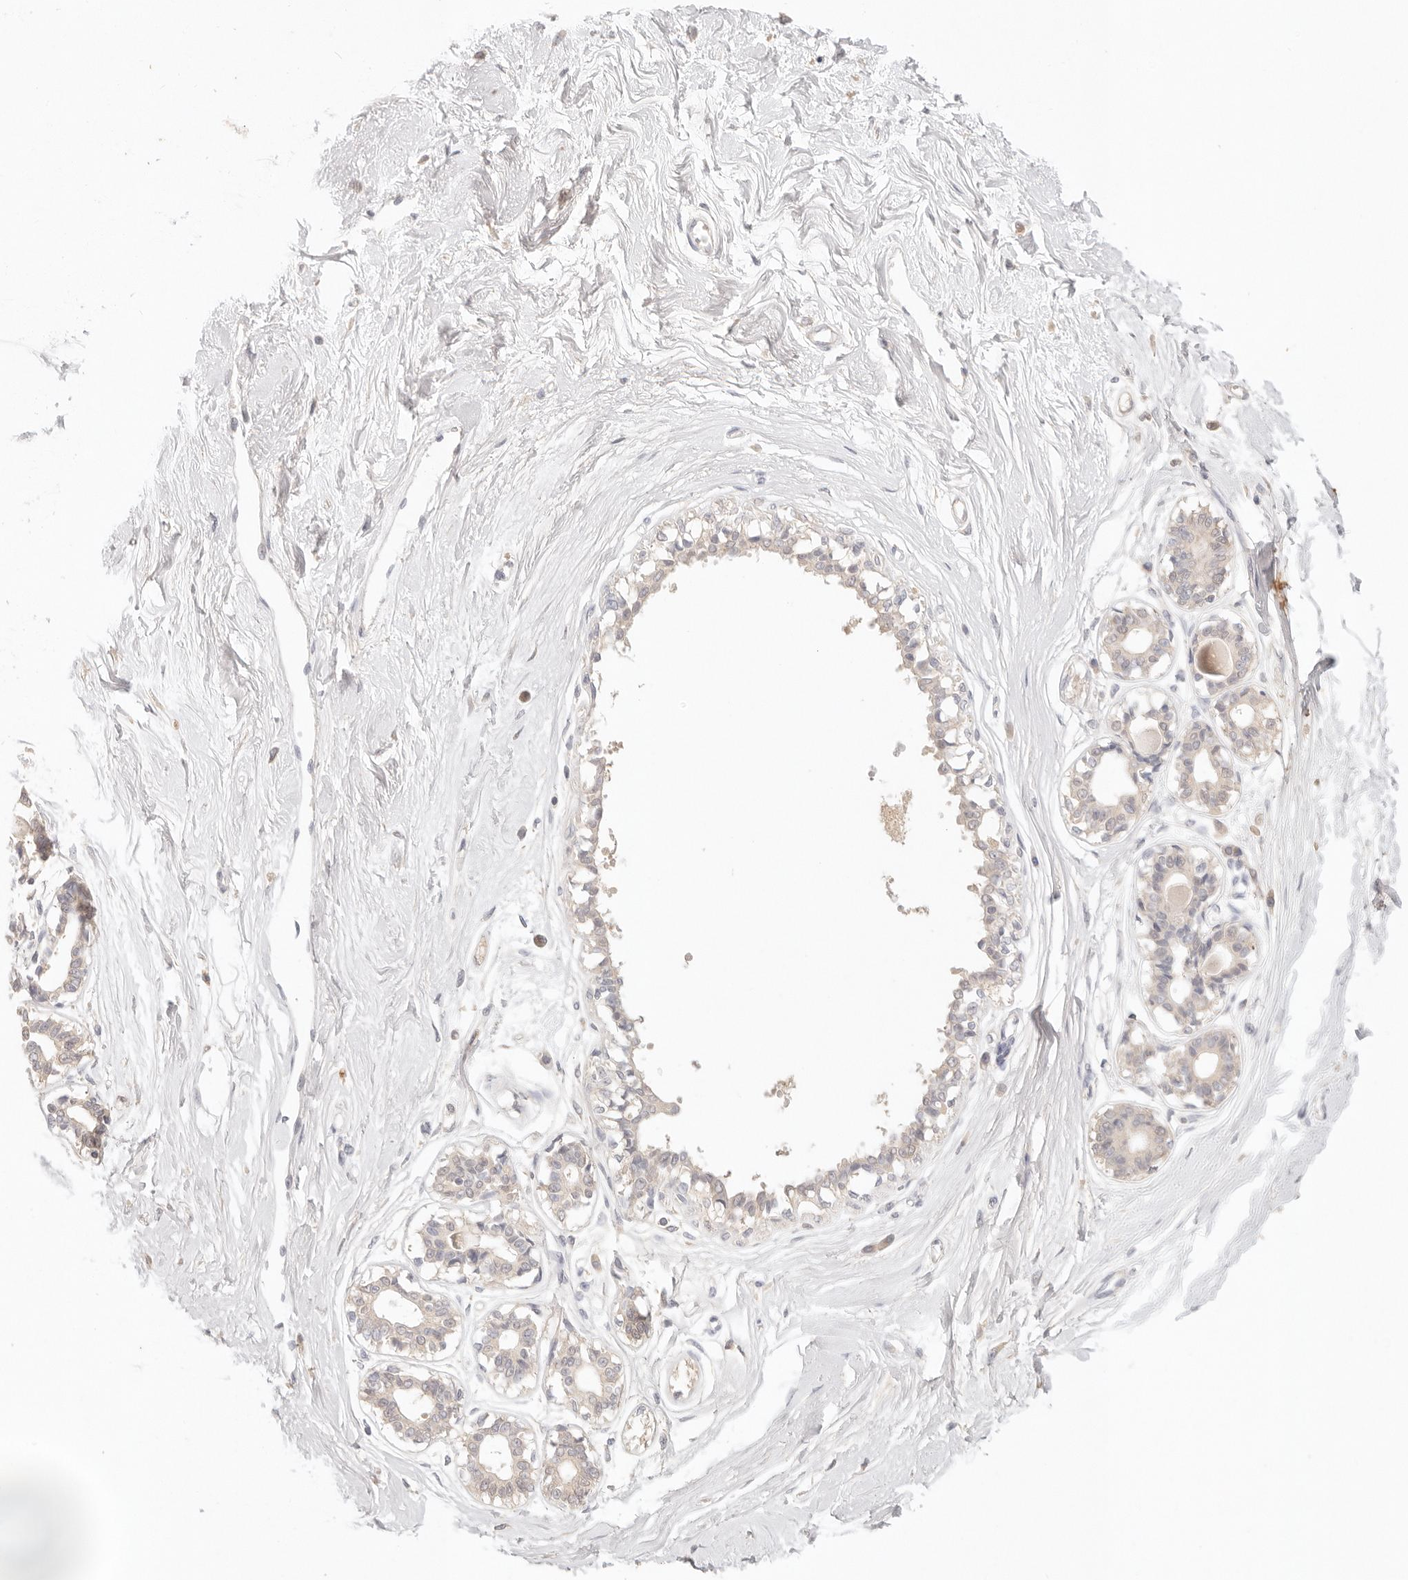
{"staining": {"intensity": "negative", "quantity": "none", "location": "none"}, "tissue": "breast", "cell_type": "Adipocytes", "image_type": "normal", "snomed": [{"axis": "morphology", "description": "Normal tissue, NOS"}, {"axis": "topography", "description": "Breast"}], "caption": "IHC image of benign breast: breast stained with DAB shows no significant protein positivity in adipocytes.", "gene": "SPHK1", "patient": {"sex": "female", "age": 45}}